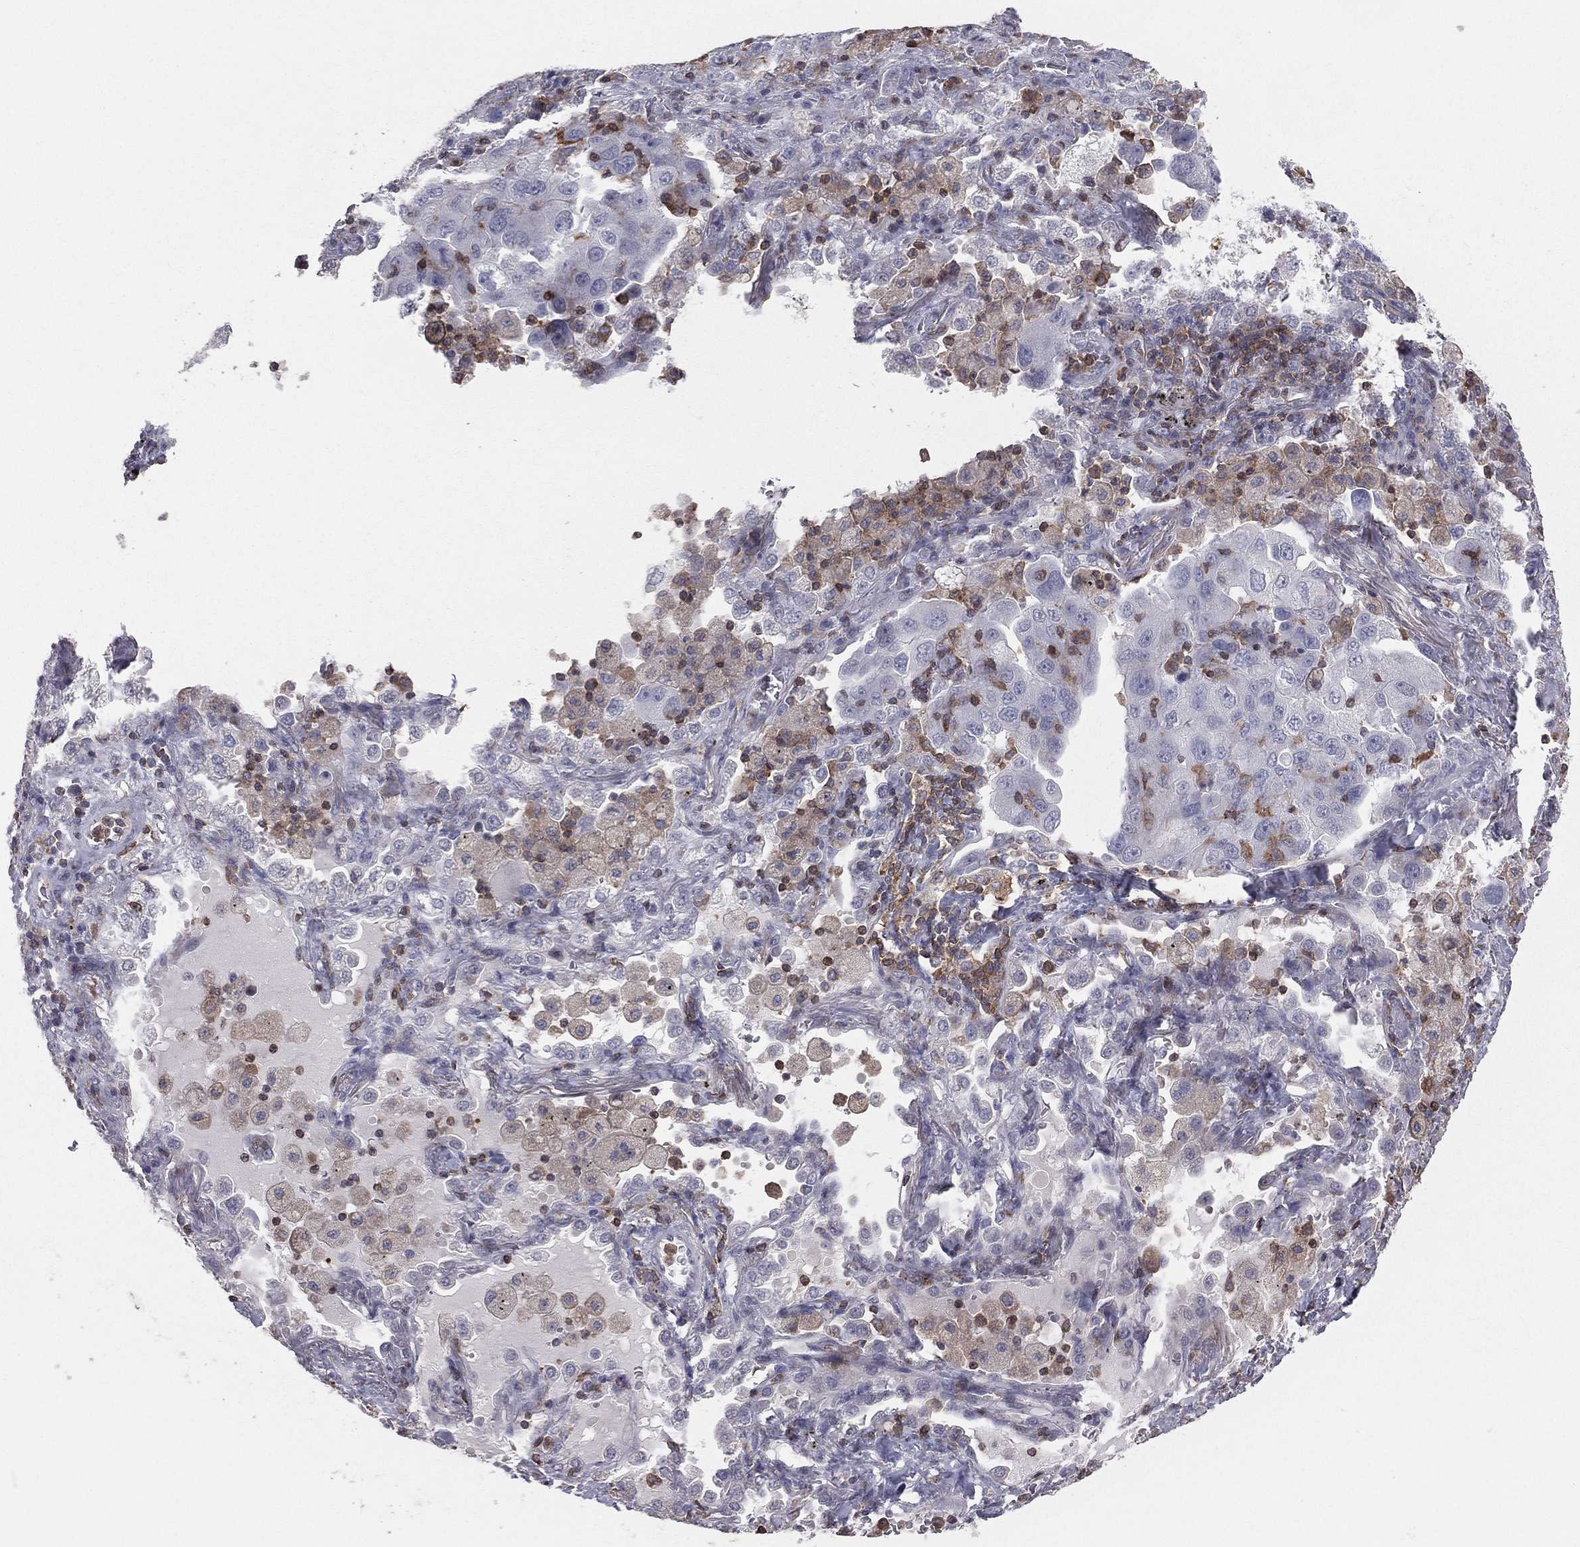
{"staining": {"intensity": "negative", "quantity": "none", "location": "none"}, "tissue": "lung cancer", "cell_type": "Tumor cells", "image_type": "cancer", "snomed": [{"axis": "morphology", "description": "Adenocarcinoma, NOS"}, {"axis": "topography", "description": "Lung"}], "caption": "Immunohistochemical staining of adenocarcinoma (lung) exhibits no significant staining in tumor cells.", "gene": "PSTPIP1", "patient": {"sex": "female", "age": 61}}